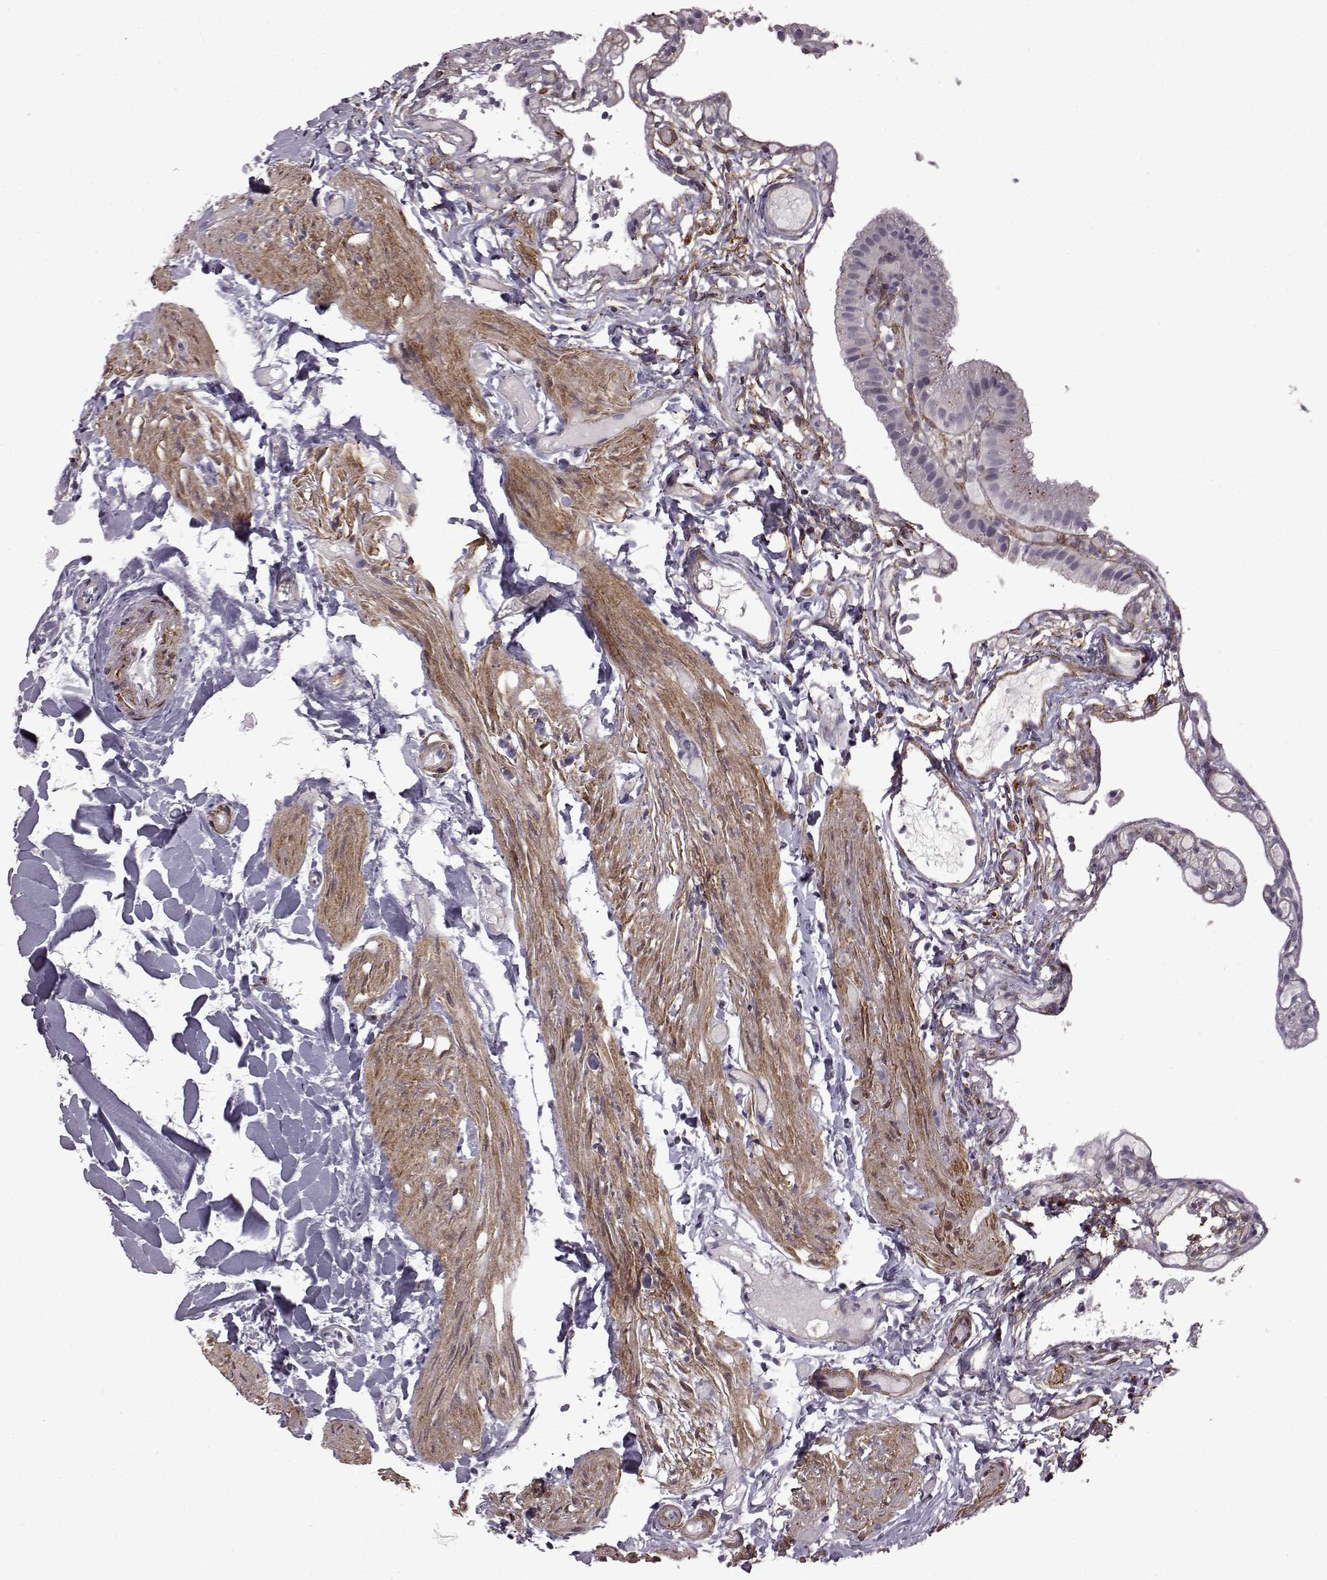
{"staining": {"intensity": "negative", "quantity": "none", "location": "none"}, "tissue": "gallbladder", "cell_type": "Glandular cells", "image_type": "normal", "snomed": [{"axis": "morphology", "description": "Normal tissue, NOS"}, {"axis": "topography", "description": "Gallbladder"}], "caption": "Gallbladder was stained to show a protein in brown. There is no significant staining in glandular cells. The staining is performed using DAB (3,3'-diaminobenzidine) brown chromogen with nuclei counter-stained in using hematoxylin.", "gene": "SYNPO2", "patient": {"sex": "female", "age": 47}}